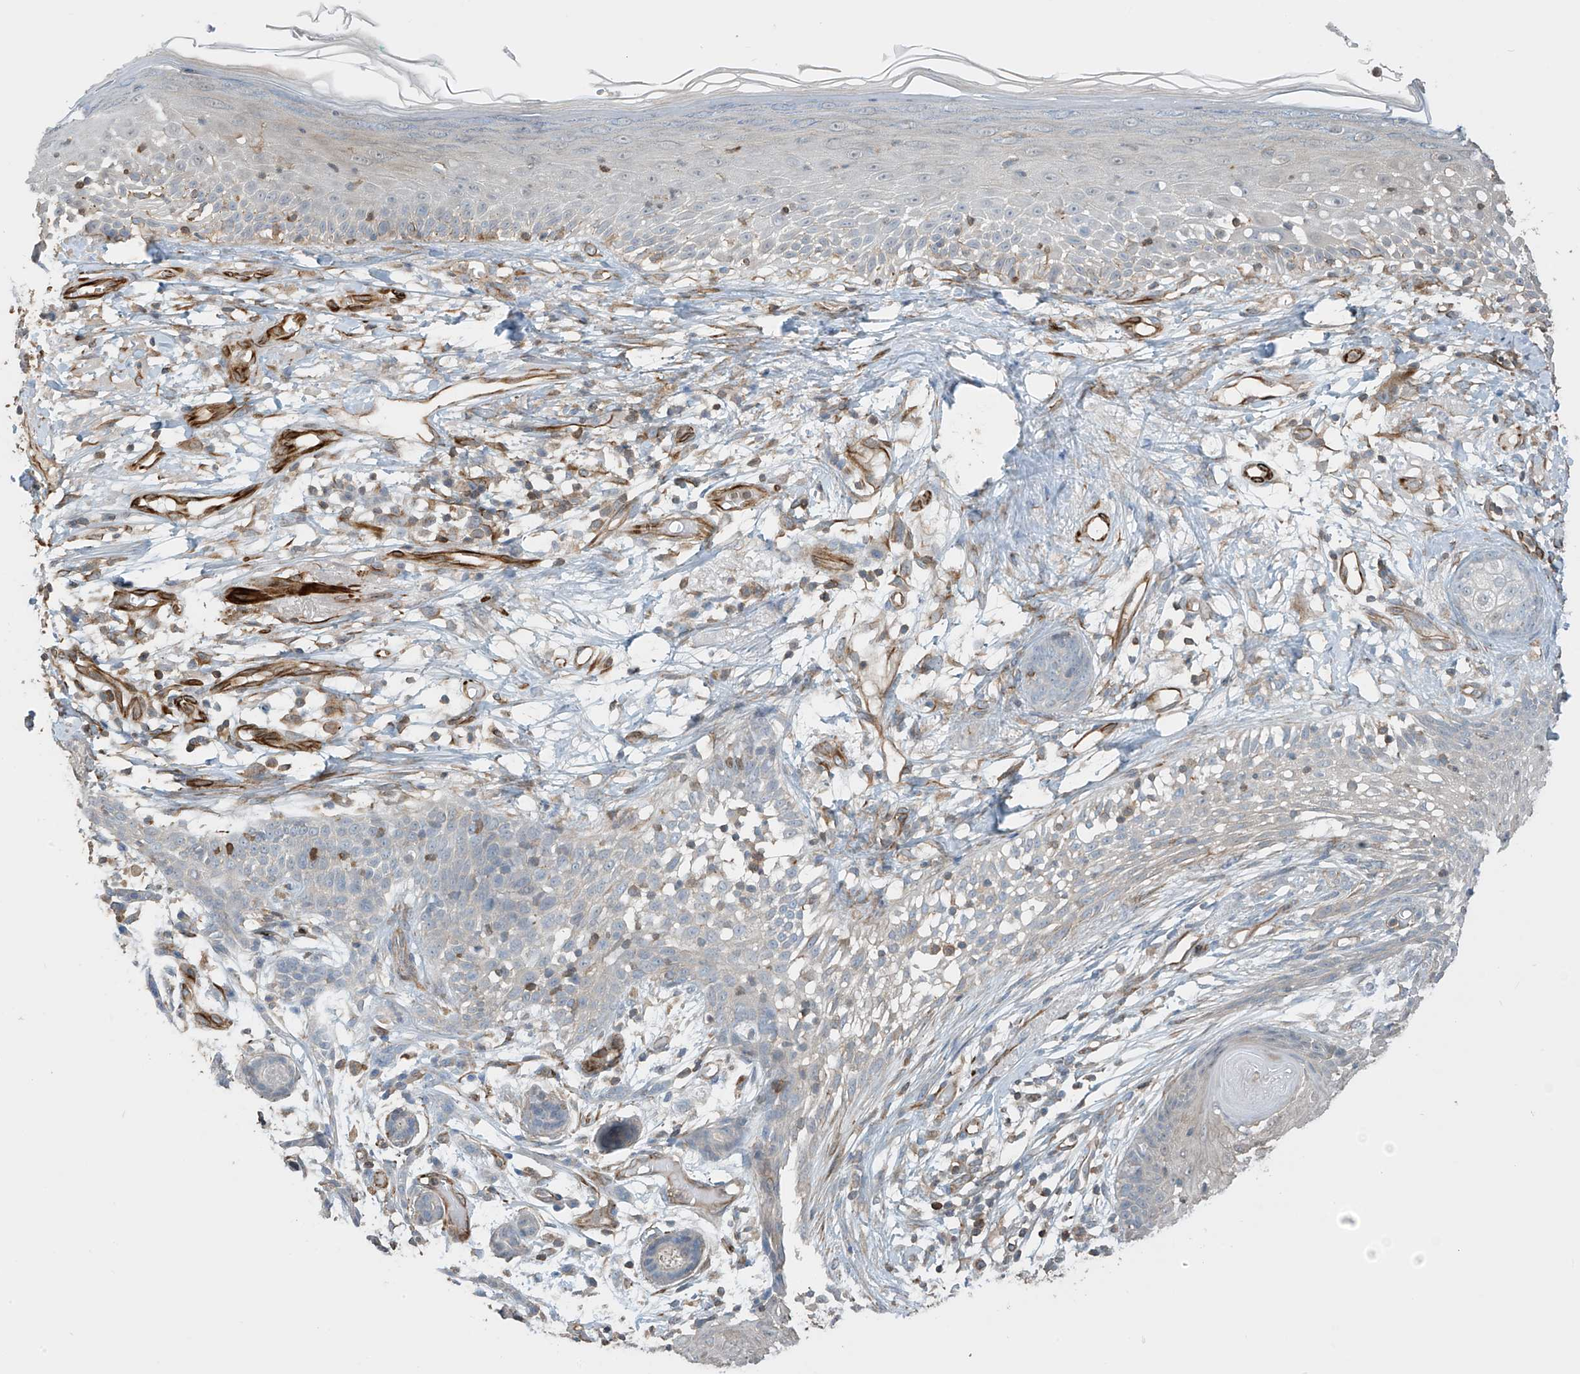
{"staining": {"intensity": "negative", "quantity": "none", "location": "none"}, "tissue": "skin cancer", "cell_type": "Tumor cells", "image_type": "cancer", "snomed": [{"axis": "morphology", "description": "Squamous cell carcinoma, NOS"}, {"axis": "topography", "description": "Skin"}], "caption": "Immunohistochemical staining of human skin squamous cell carcinoma exhibits no significant staining in tumor cells. The staining was performed using DAB to visualize the protein expression in brown, while the nuclei were stained in blue with hematoxylin (Magnification: 20x).", "gene": "SH3BGRL3", "patient": {"sex": "female", "age": 88}}